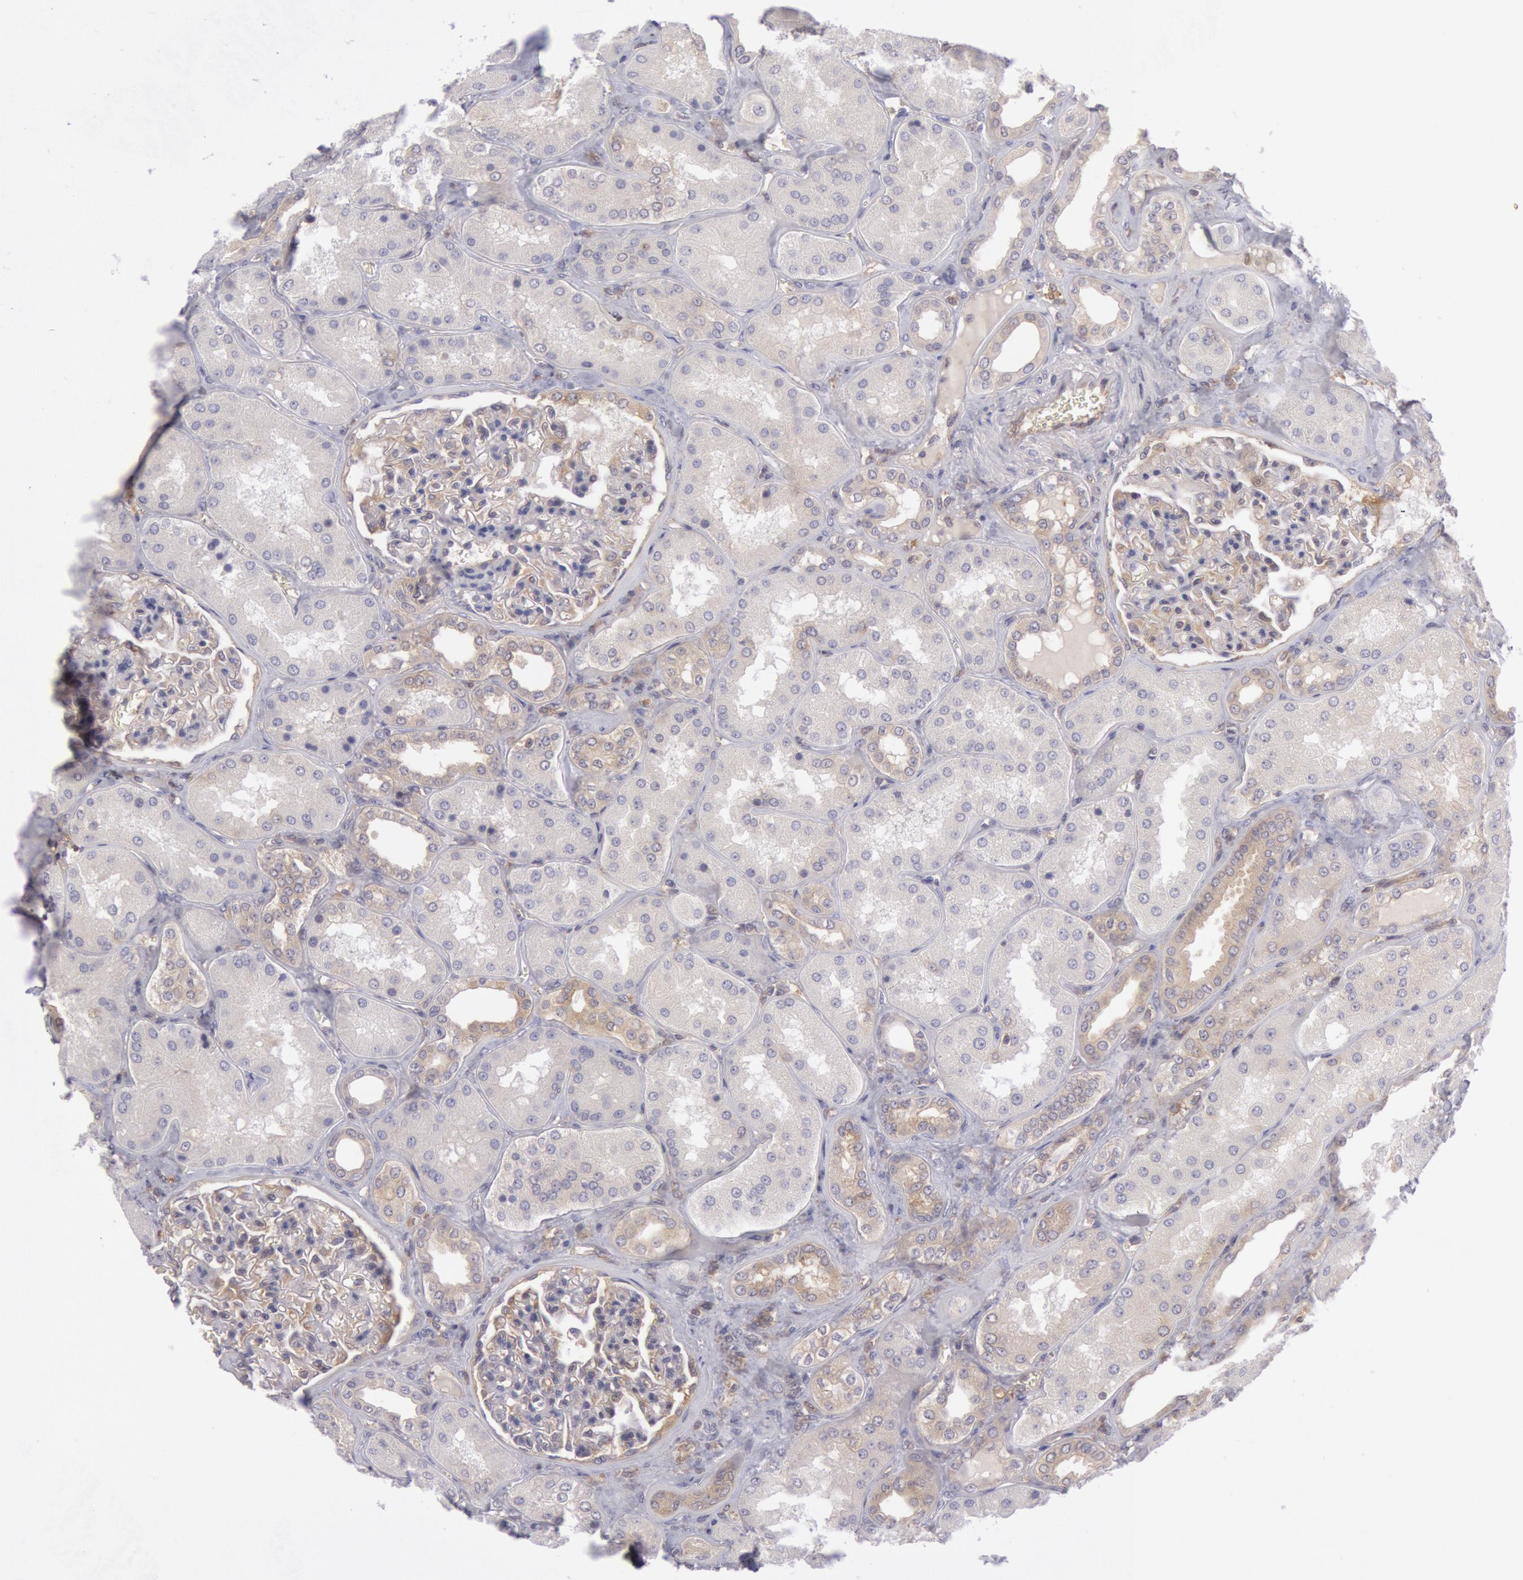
{"staining": {"intensity": "moderate", "quantity": "<25%", "location": "cytoplasmic/membranous"}, "tissue": "kidney", "cell_type": "Cells in glomeruli", "image_type": "normal", "snomed": [{"axis": "morphology", "description": "Normal tissue, NOS"}, {"axis": "topography", "description": "Kidney"}], "caption": "Approximately <25% of cells in glomeruli in unremarkable kidney exhibit moderate cytoplasmic/membranous protein expression as visualized by brown immunohistochemical staining.", "gene": "IKBKB", "patient": {"sex": "female", "age": 56}}